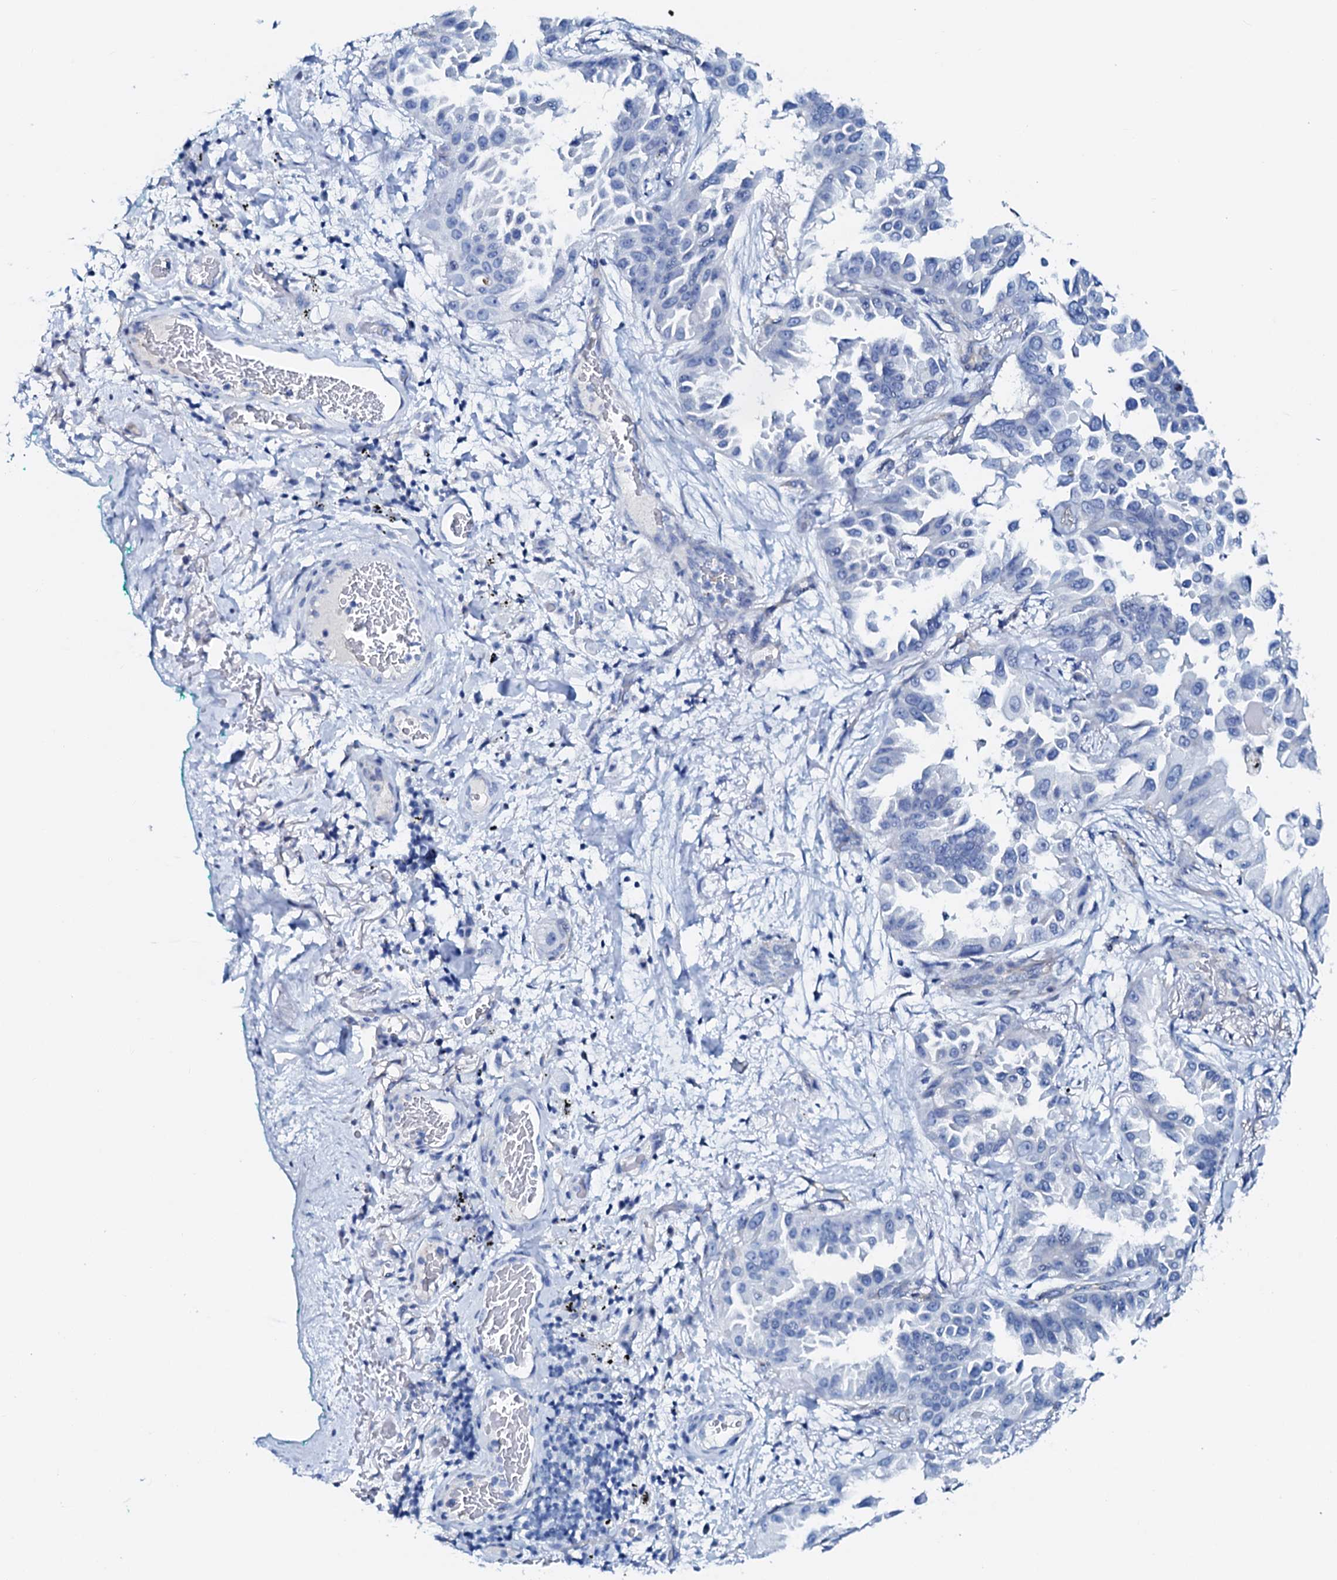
{"staining": {"intensity": "negative", "quantity": "none", "location": "none"}, "tissue": "lung cancer", "cell_type": "Tumor cells", "image_type": "cancer", "snomed": [{"axis": "morphology", "description": "Adenocarcinoma, NOS"}, {"axis": "topography", "description": "Lung"}], "caption": "There is no significant positivity in tumor cells of lung cancer. (IHC, brightfield microscopy, high magnification).", "gene": "AMER2", "patient": {"sex": "female", "age": 67}}